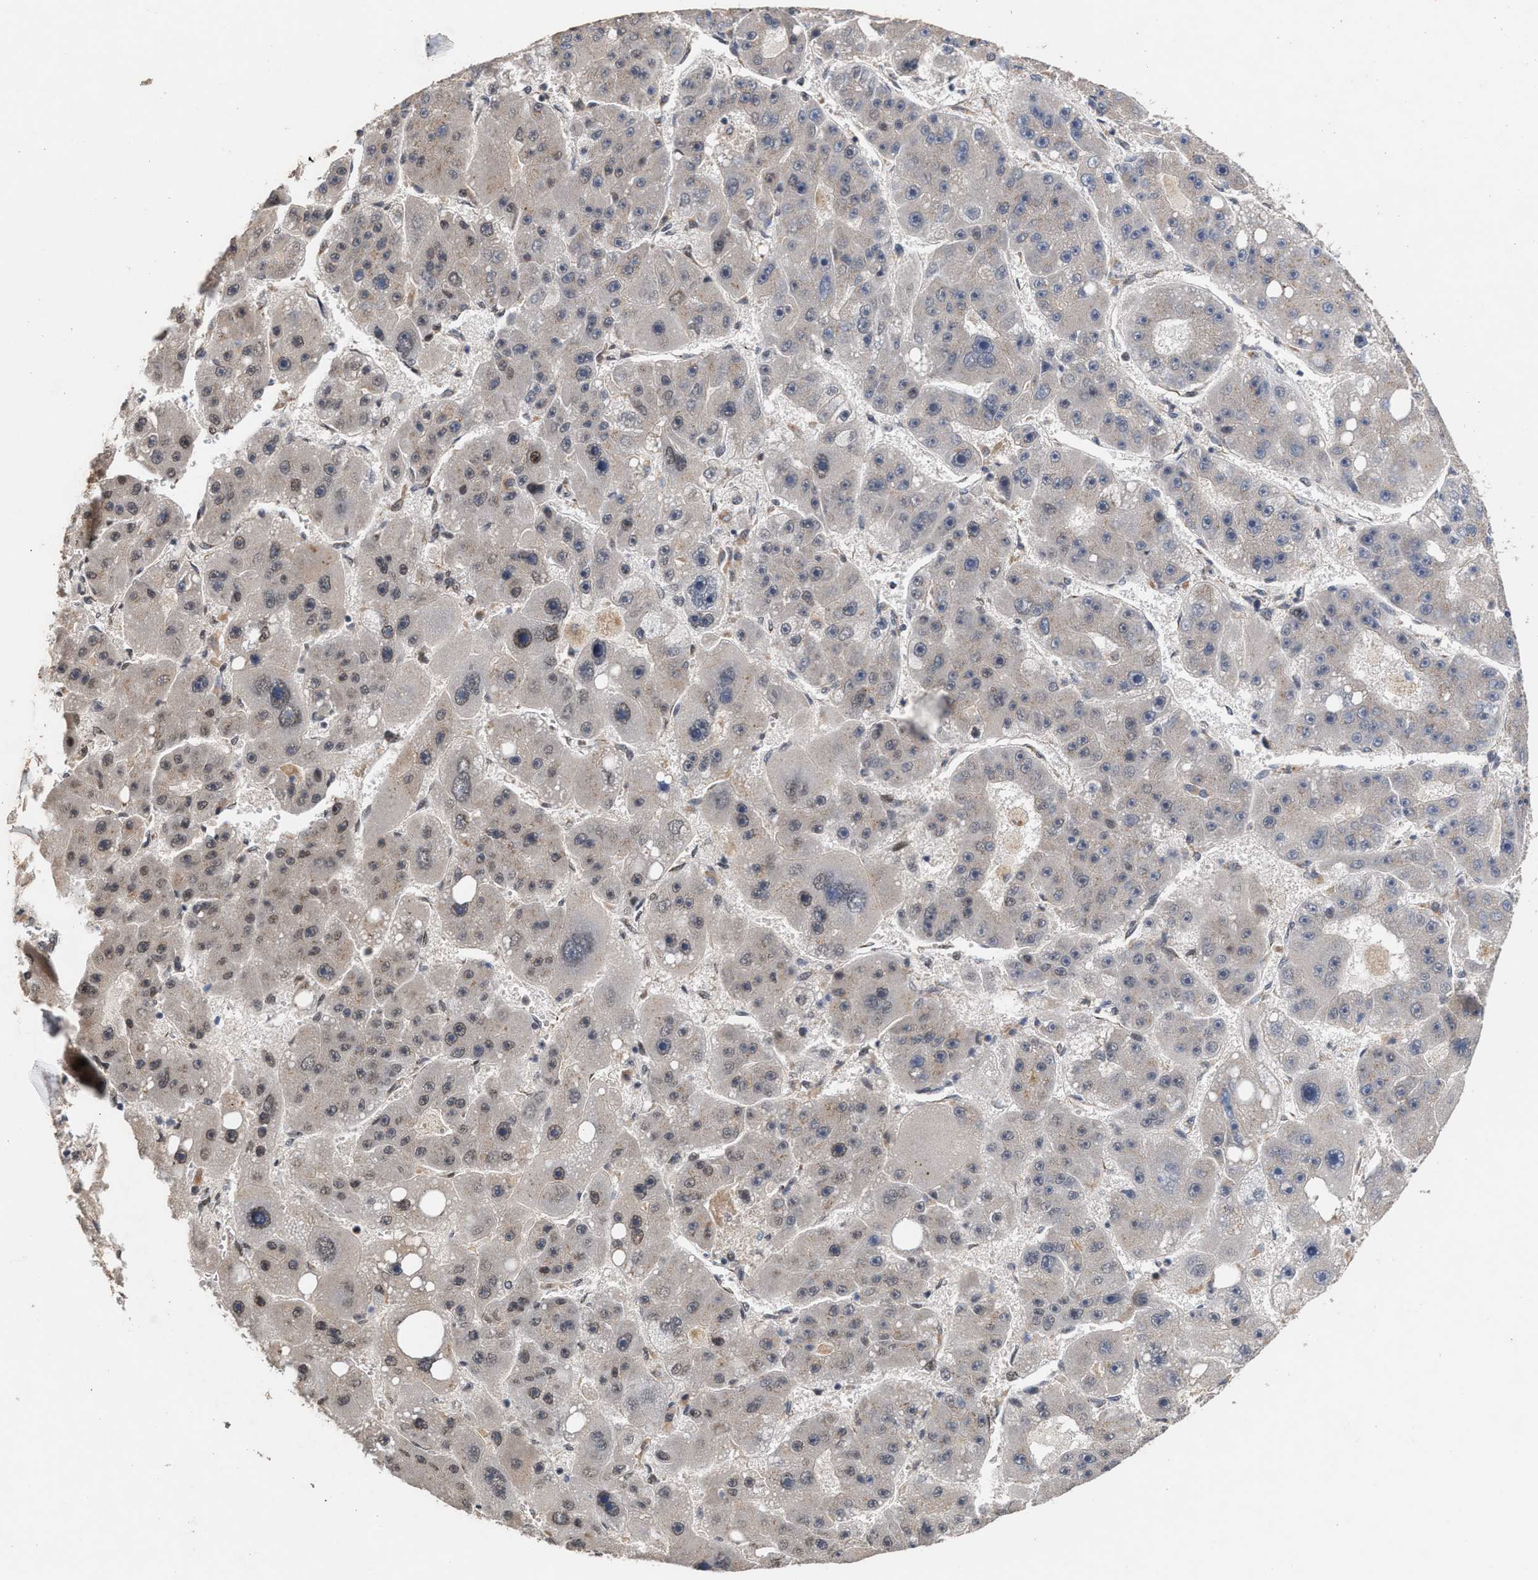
{"staining": {"intensity": "weak", "quantity": "<25%", "location": "nuclear"}, "tissue": "liver cancer", "cell_type": "Tumor cells", "image_type": "cancer", "snomed": [{"axis": "morphology", "description": "Carcinoma, Hepatocellular, NOS"}, {"axis": "topography", "description": "Liver"}], "caption": "Immunohistochemistry (IHC) photomicrograph of human liver cancer stained for a protein (brown), which exhibits no expression in tumor cells. Nuclei are stained in blue.", "gene": "MKNK2", "patient": {"sex": "female", "age": 61}}